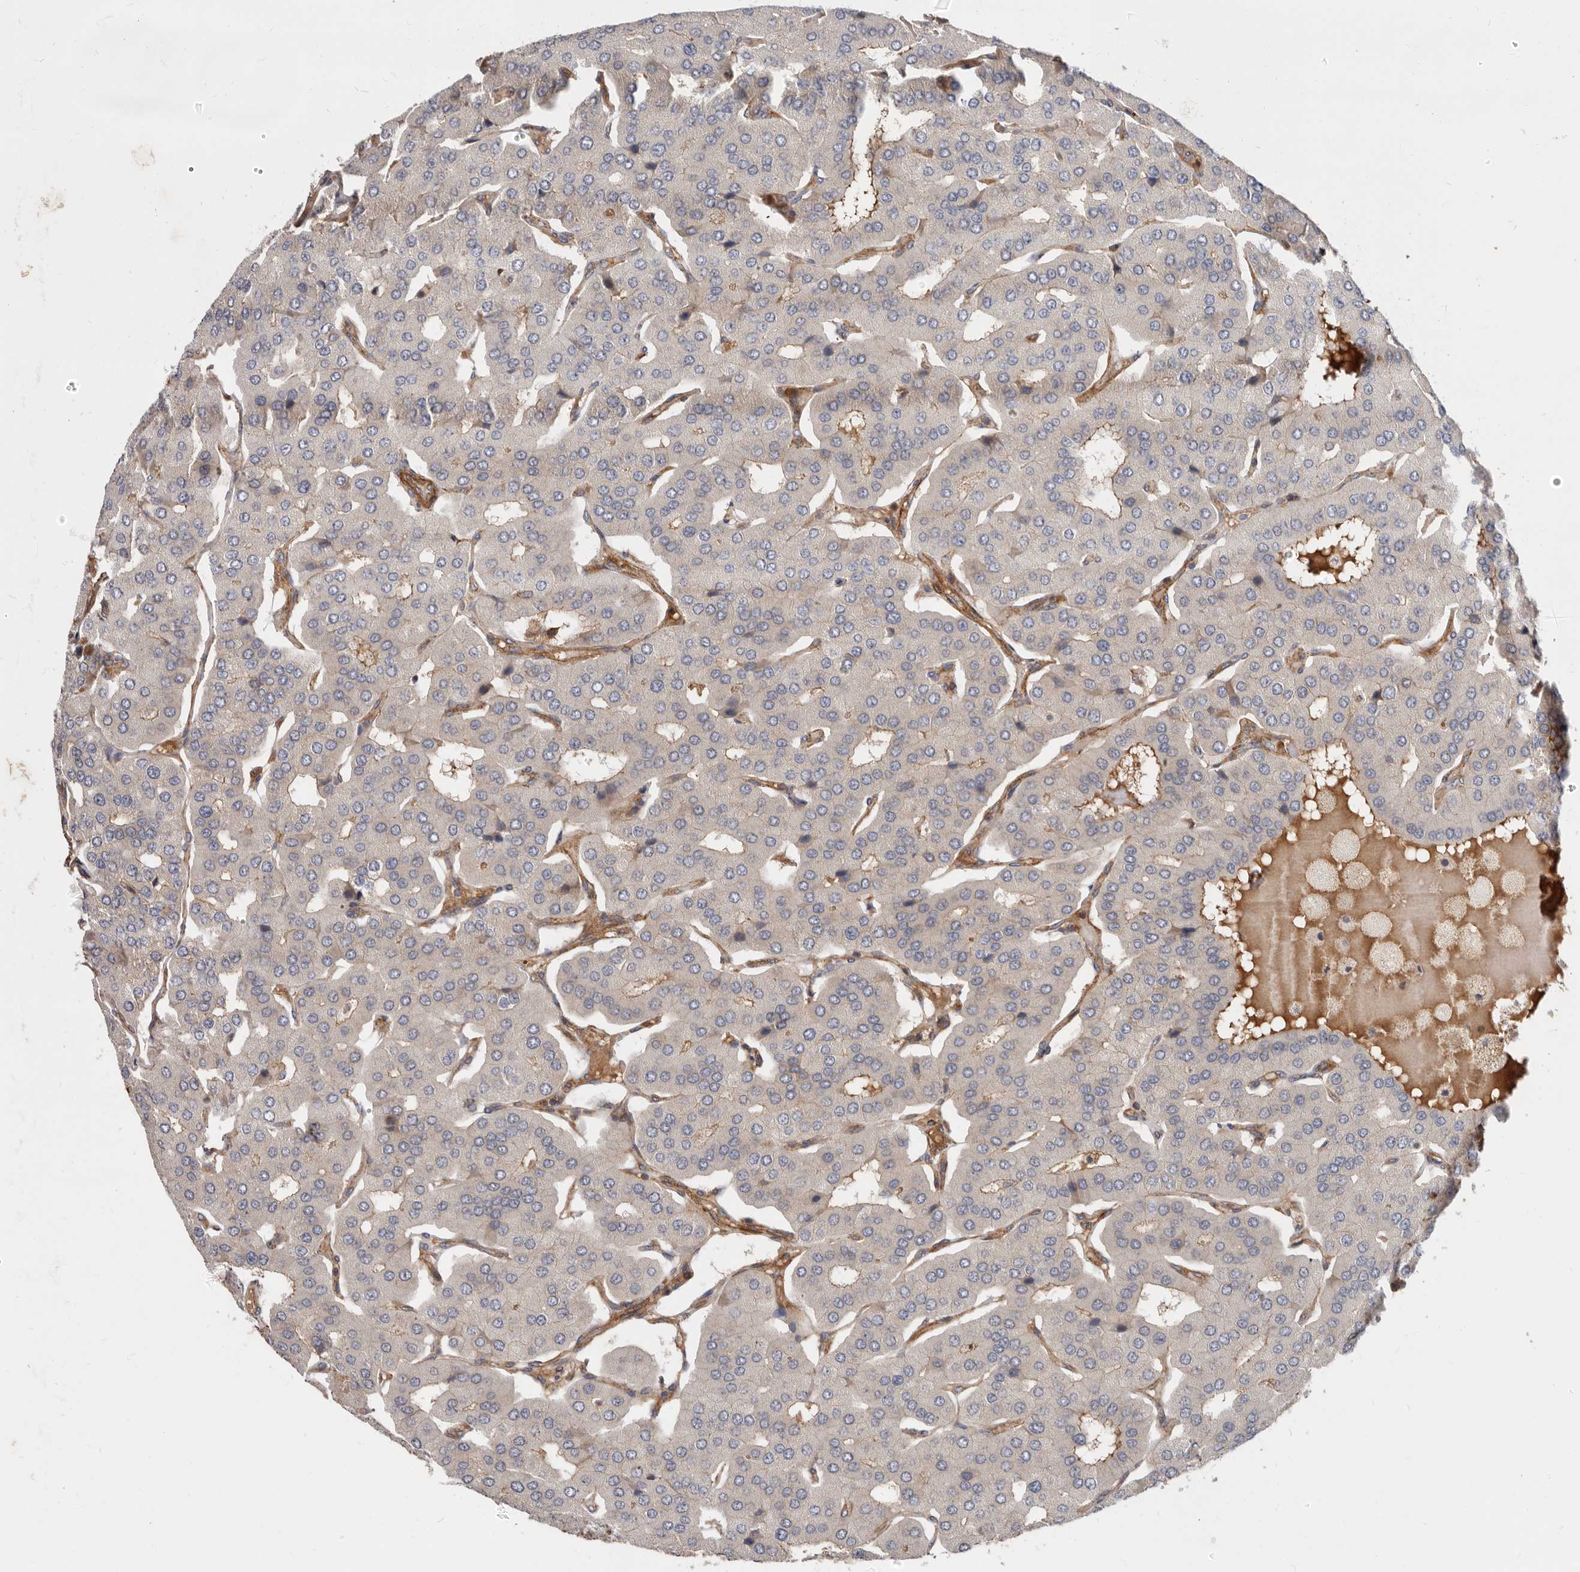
{"staining": {"intensity": "moderate", "quantity": "25%-75%", "location": "cytoplasmic/membranous"}, "tissue": "parathyroid gland", "cell_type": "Glandular cells", "image_type": "normal", "snomed": [{"axis": "morphology", "description": "Normal tissue, NOS"}, {"axis": "morphology", "description": "Adenoma, NOS"}, {"axis": "topography", "description": "Parathyroid gland"}], "caption": "A histopathology image of parathyroid gland stained for a protein exhibits moderate cytoplasmic/membranous brown staining in glandular cells.", "gene": "TMC7", "patient": {"sex": "female", "age": 86}}